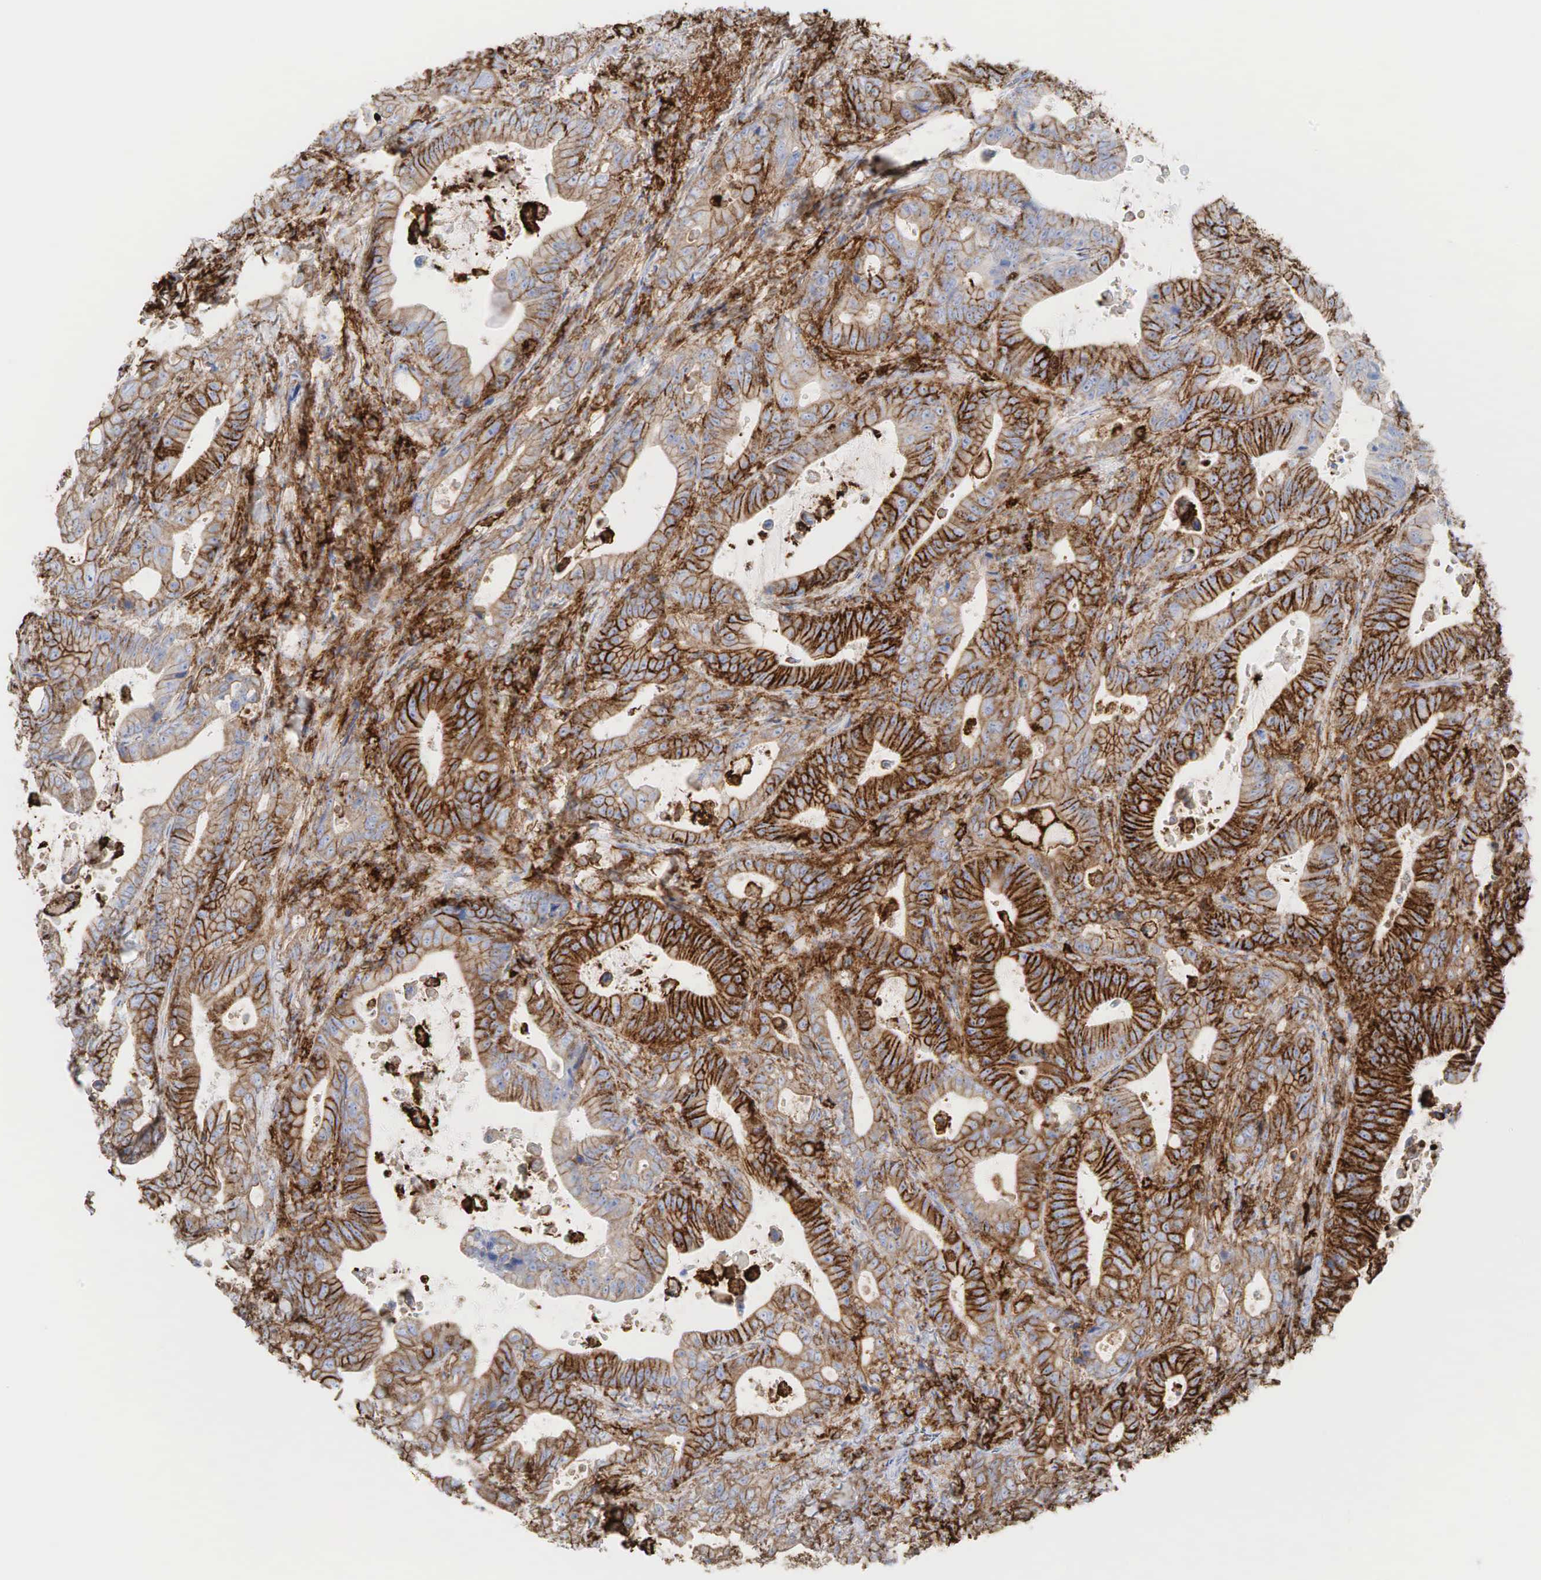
{"staining": {"intensity": "moderate", "quantity": "25%-75%", "location": "cytoplasmic/membranous"}, "tissue": "stomach cancer", "cell_type": "Tumor cells", "image_type": "cancer", "snomed": [{"axis": "morphology", "description": "Adenocarcinoma, NOS"}, {"axis": "topography", "description": "Stomach, upper"}], "caption": "Human adenocarcinoma (stomach) stained with a protein marker shows moderate staining in tumor cells.", "gene": "CD44", "patient": {"sex": "male", "age": 63}}